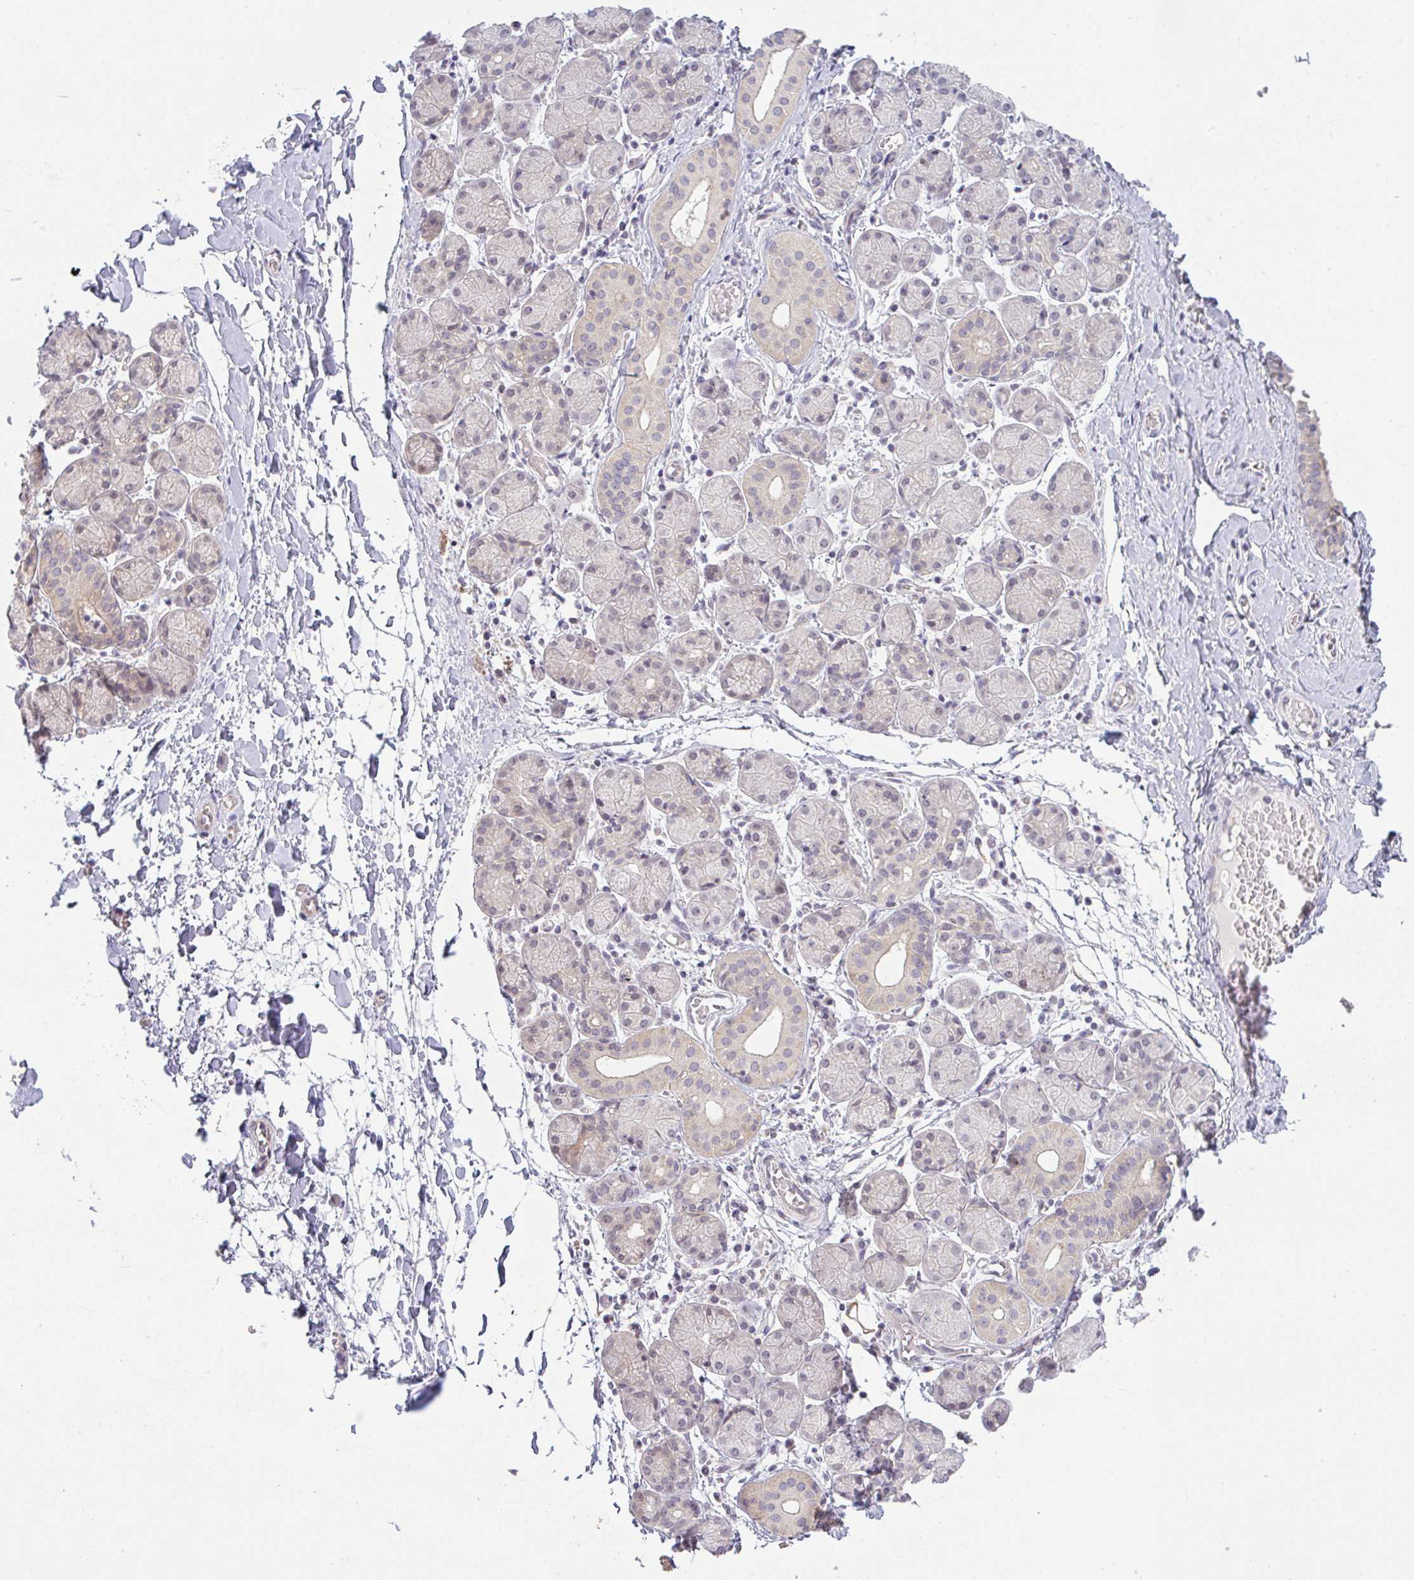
{"staining": {"intensity": "negative", "quantity": "none", "location": "none"}, "tissue": "salivary gland", "cell_type": "Glandular cells", "image_type": "normal", "snomed": [{"axis": "morphology", "description": "Normal tissue, NOS"}, {"axis": "topography", "description": "Salivary gland"}], "caption": "IHC histopathology image of benign salivary gland: human salivary gland stained with DAB exhibits no significant protein positivity in glandular cells.", "gene": "CSE1L", "patient": {"sex": "female", "age": 24}}